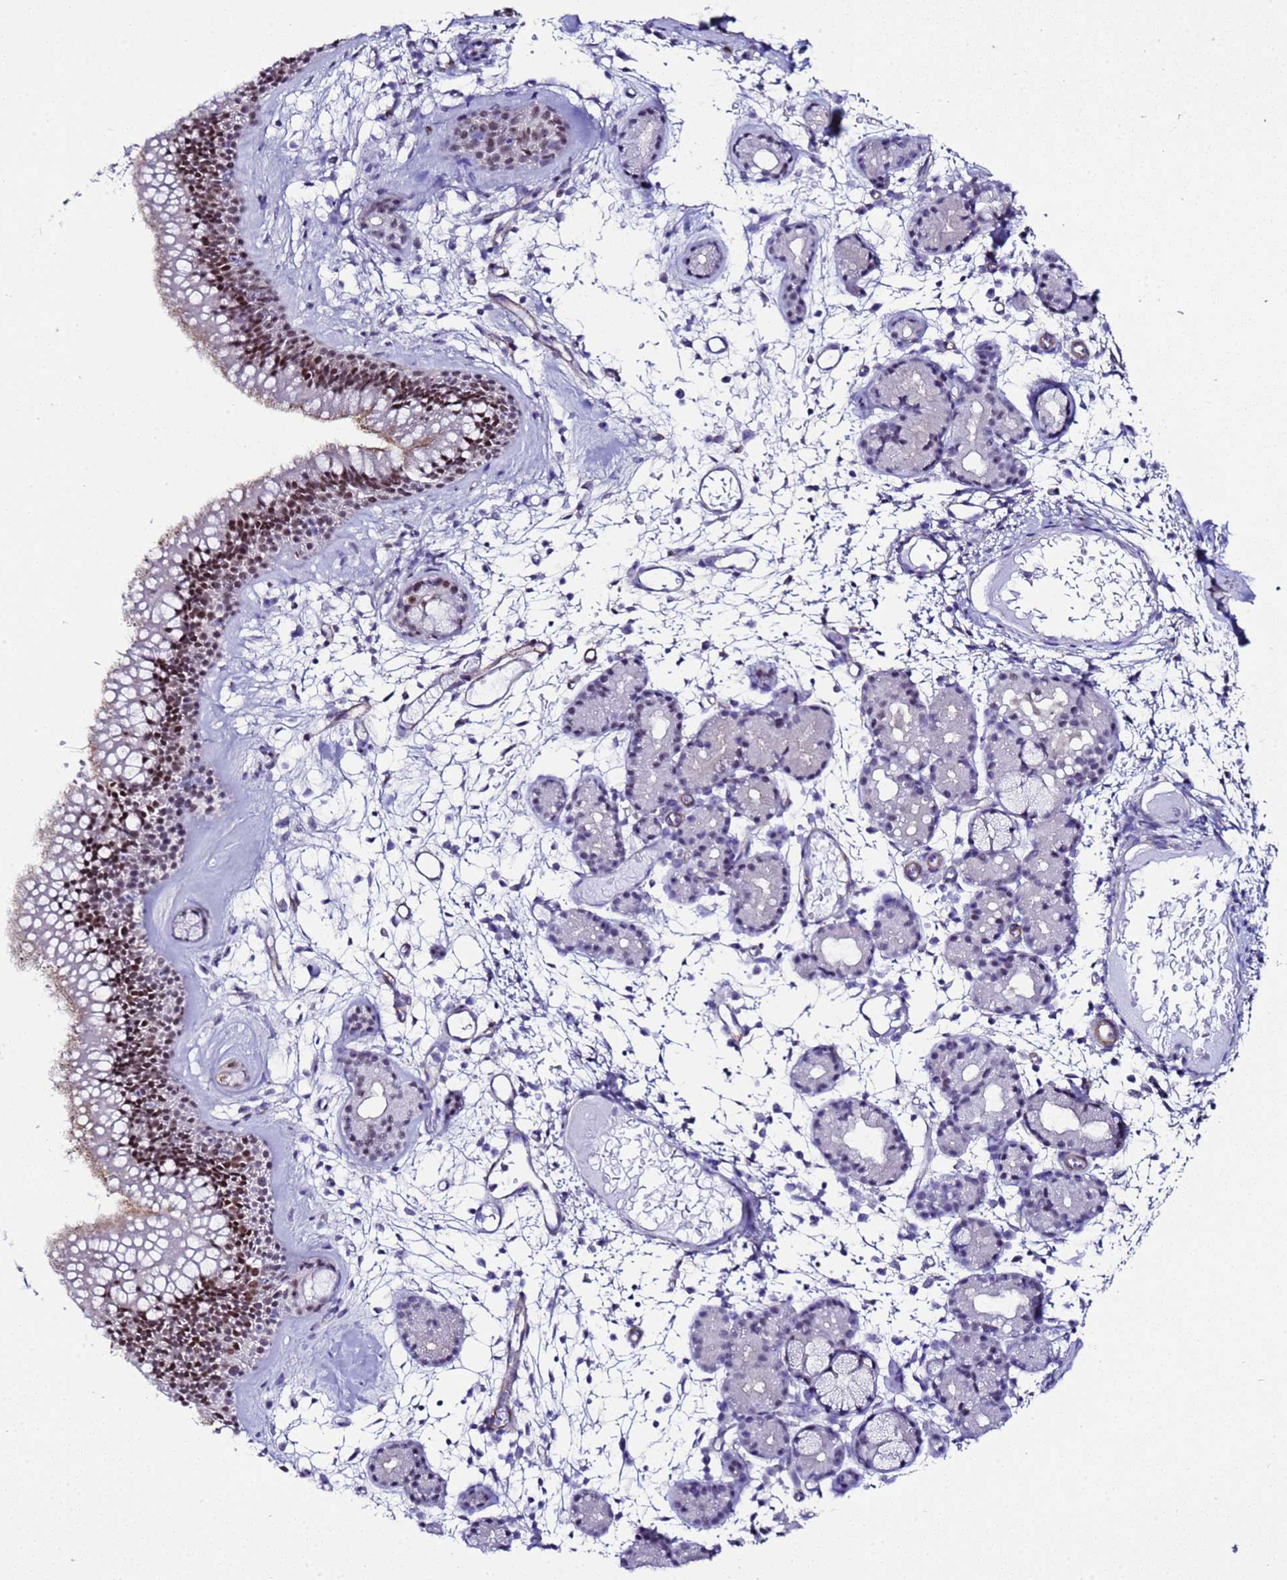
{"staining": {"intensity": "moderate", "quantity": ">75%", "location": "nuclear"}, "tissue": "nasopharynx", "cell_type": "Respiratory epithelial cells", "image_type": "normal", "snomed": [{"axis": "morphology", "description": "Normal tissue, NOS"}, {"axis": "topography", "description": "Nasopharynx"}], "caption": "Nasopharynx stained with DAB immunohistochemistry (IHC) reveals medium levels of moderate nuclear staining in approximately >75% of respiratory epithelial cells.", "gene": "BCL7A", "patient": {"sex": "female", "age": 81}}